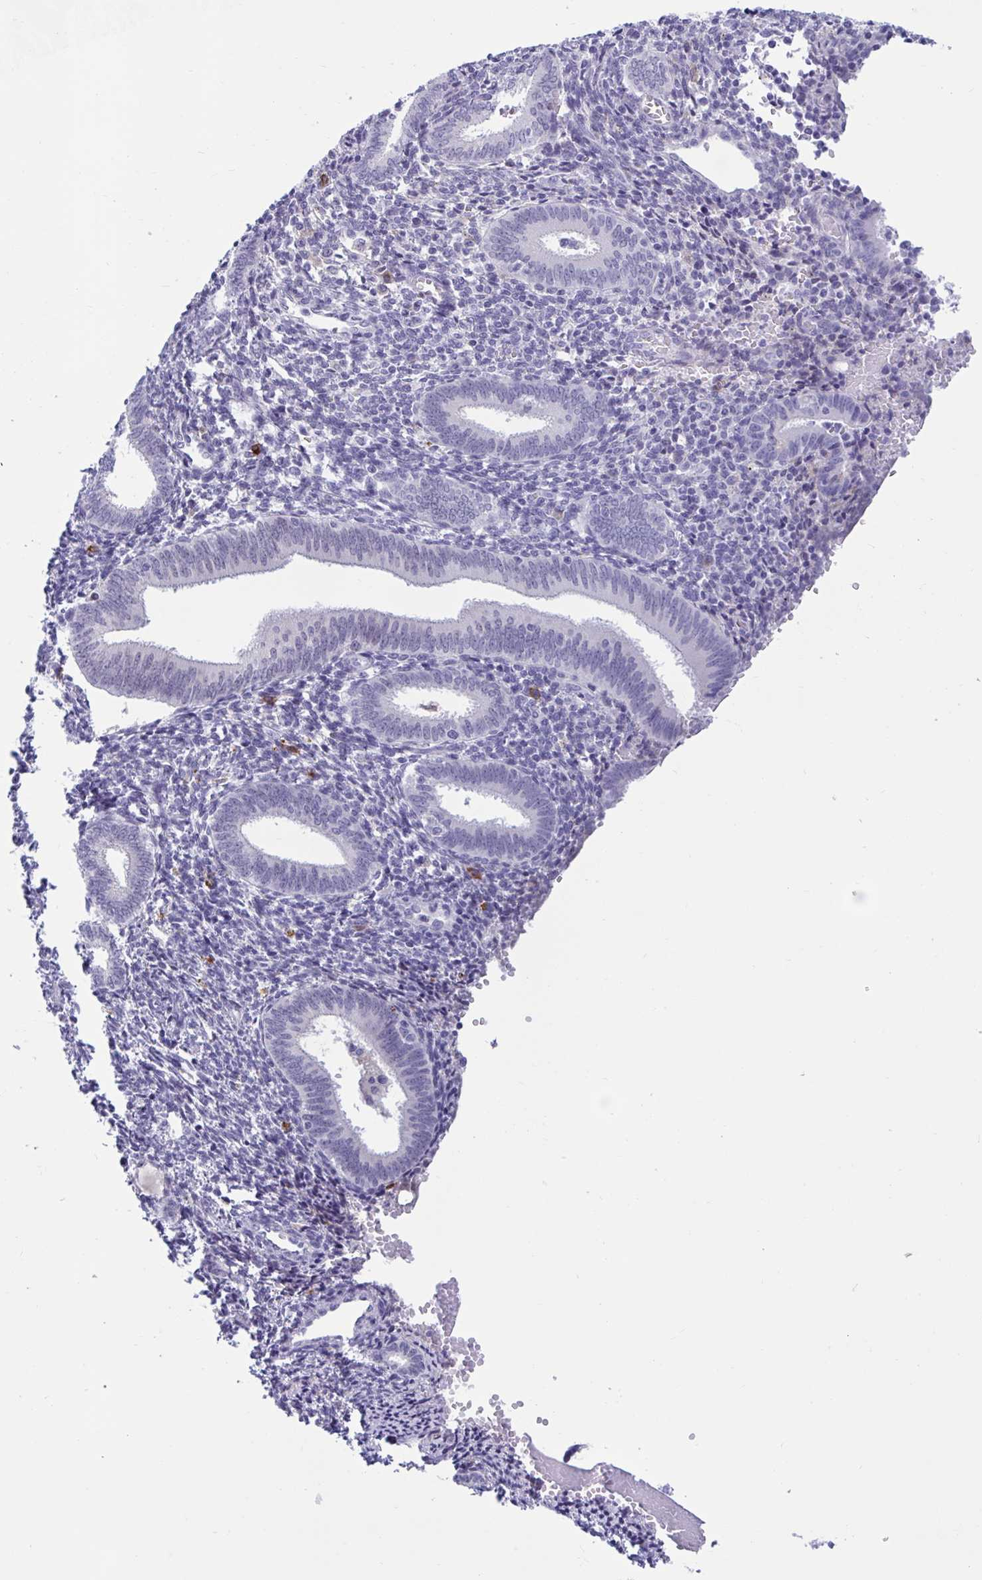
{"staining": {"intensity": "negative", "quantity": "none", "location": "none"}, "tissue": "endometrium", "cell_type": "Cells in endometrial stroma", "image_type": "normal", "snomed": [{"axis": "morphology", "description": "Normal tissue, NOS"}, {"axis": "topography", "description": "Endometrium"}], "caption": "IHC histopathology image of unremarkable endometrium stained for a protein (brown), which demonstrates no staining in cells in endometrial stroma. The staining was performed using DAB to visualize the protein expression in brown, while the nuclei were stained in blue with hematoxylin (Magnification: 20x).", "gene": "FAM219B", "patient": {"sex": "female", "age": 41}}